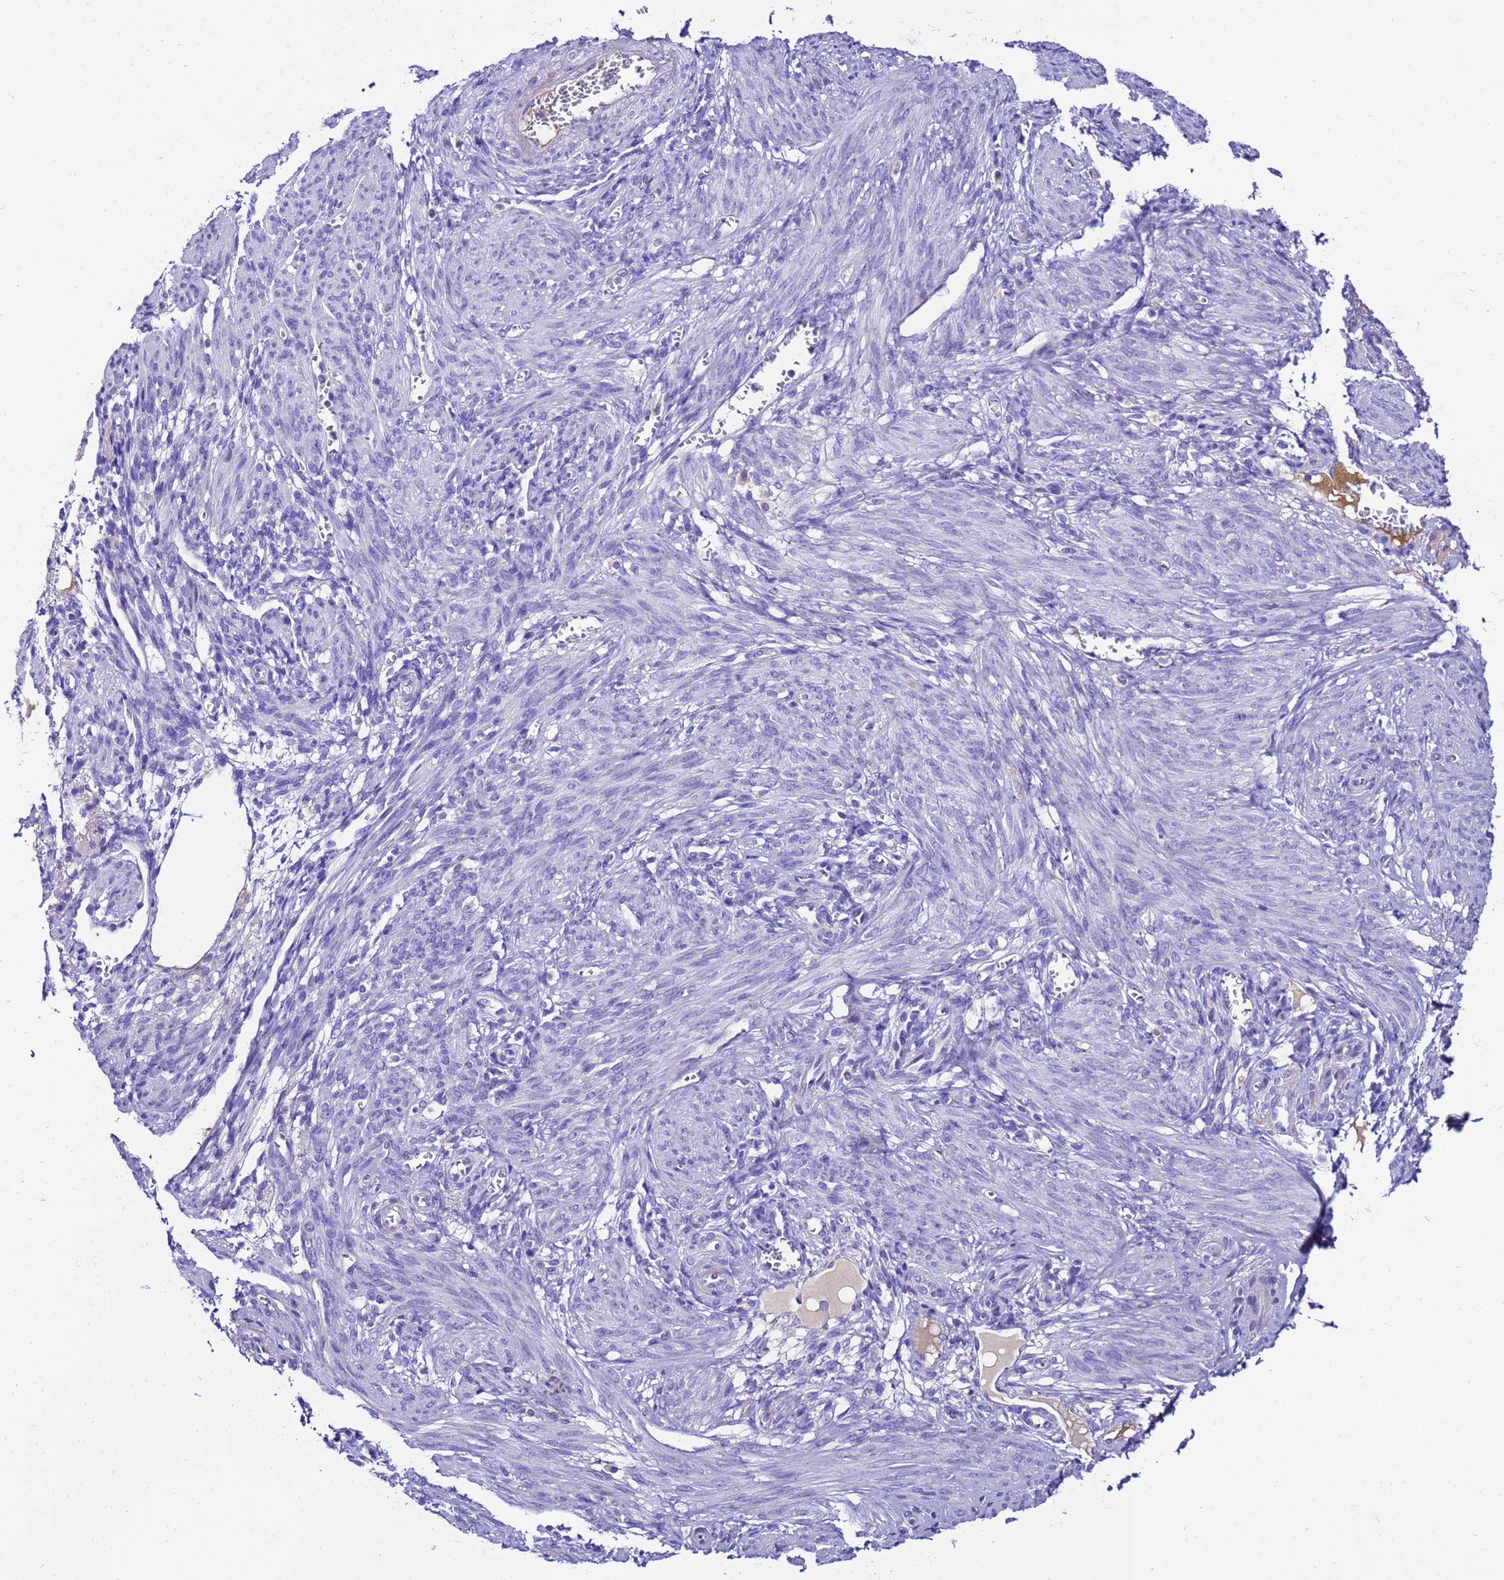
{"staining": {"intensity": "negative", "quantity": "none", "location": "none"}, "tissue": "smooth muscle", "cell_type": "Smooth muscle cells", "image_type": "normal", "snomed": [{"axis": "morphology", "description": "Normal tissue, NOS"}, {"axis": "topography", "description": "Smooth muscle"}], "caption": "IHC micrograph of unremarkable human smooth muscle stained for a protein (brown), which displays no expression in smooth muscle cells. (Stains: DAB (3,3'-diaminobenzidine) immunohistochemistry with hematoxylin counter stain, Microscopy: brightfield microscopy at high magnification).", "gene": "UGT2A1", "patient": {"sex": "female", "age": 39}}